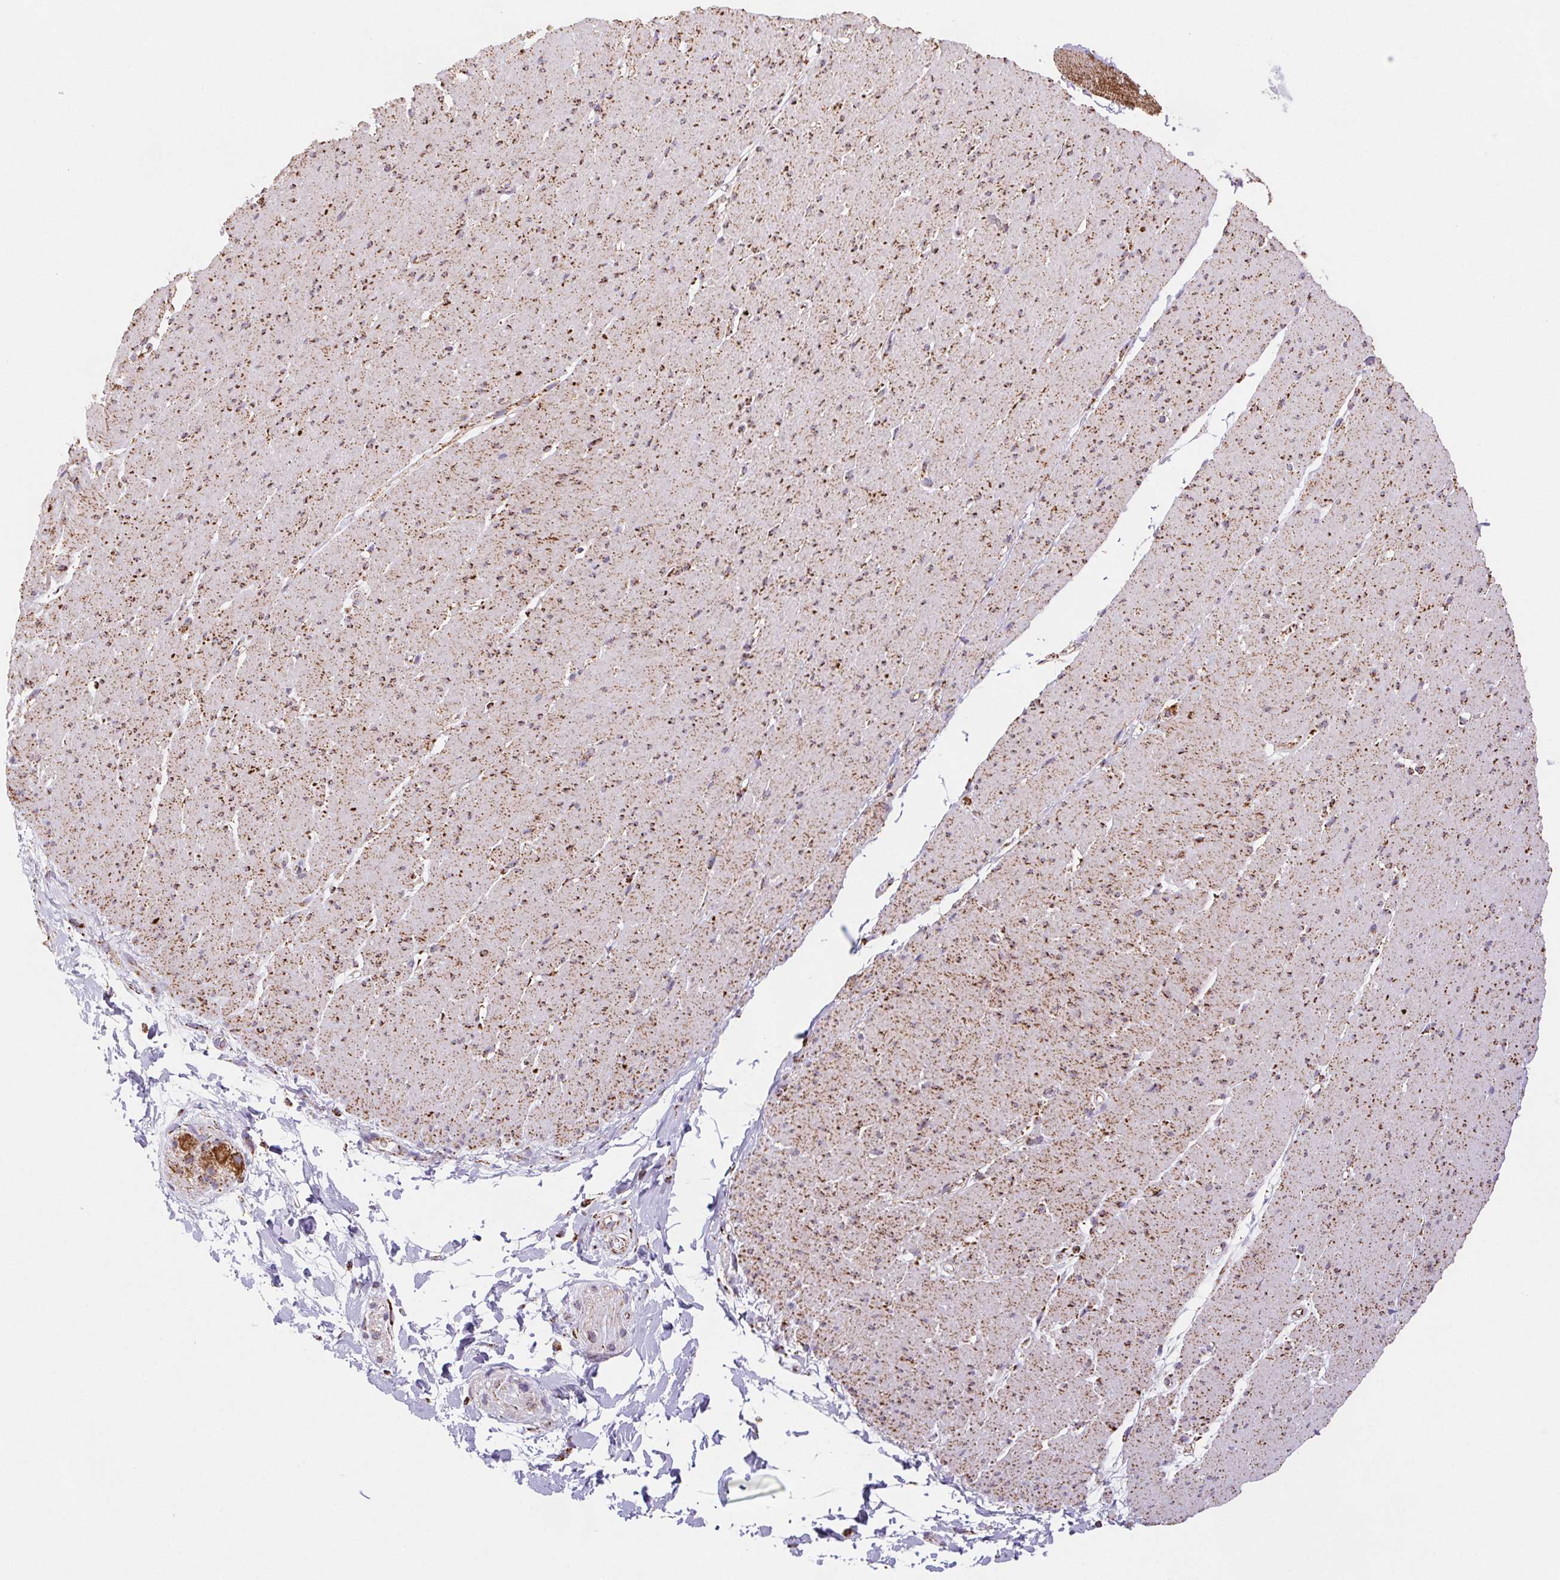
{"staining": {"intensity": "moderate", "quantity": ">75%", "location": "cytoplasmic/membranous"}, "tissue": "smooth muscle", "cell_type": "Smooth muscle cells", "image_type": "normal", "snomed": [{"axis": "morphology", "description": "Normal tissue, NOS"}, {"axis": "topography", "description": "Smooth muscle"}, {"axis": "topography", "description": "Rectum"}], "caption": "Unremarkable smooth muscle shows moderate cytoplasmic/membranous positivity in approximately >75% of smooth muscle cells The staining was performed using DAB, with brown indicating positive protein expression. Nuclei are stained blue with hematoxylin..", "gene": "NIPSNAP2", "patient": {"sex": "male", "age": 53}}